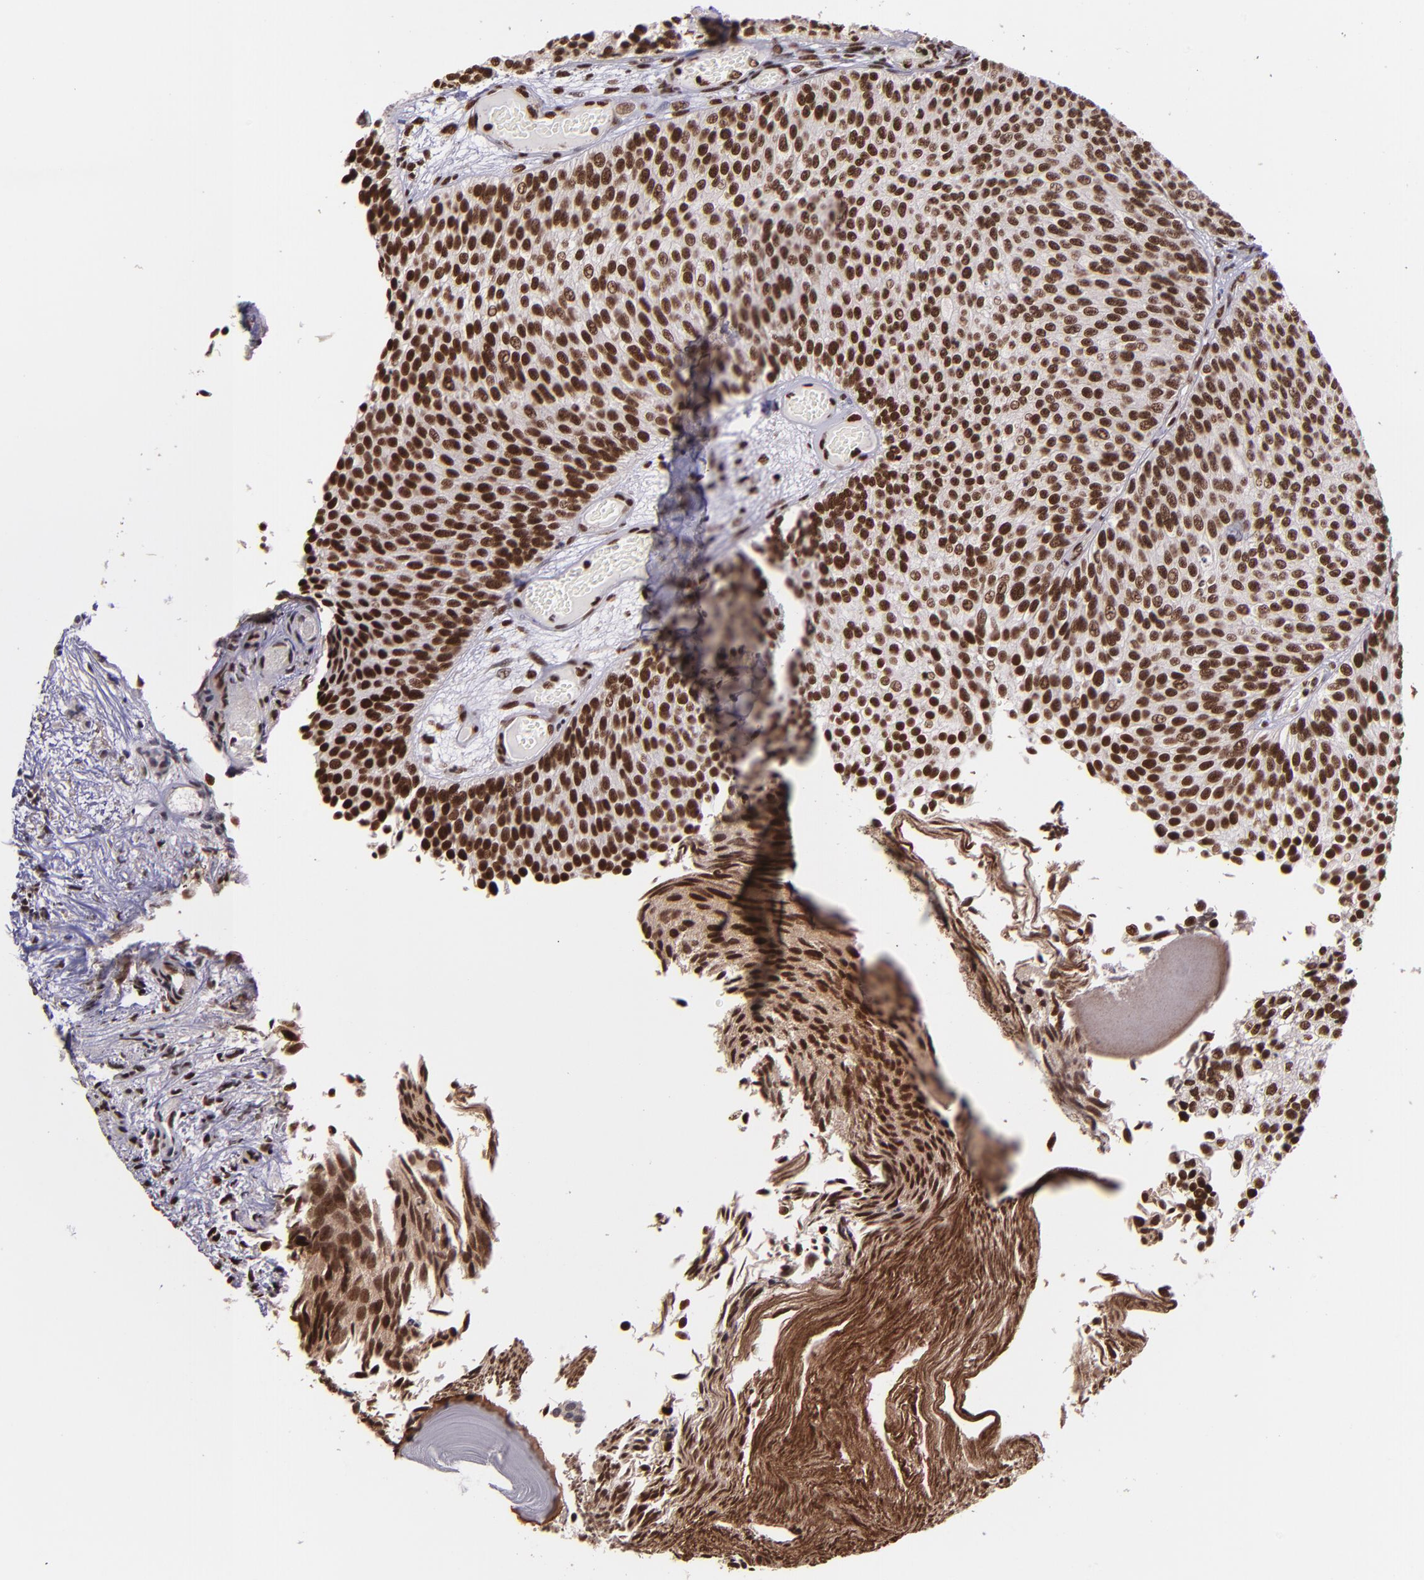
{"staining": {"intensity": "strong", "quantity": ">75%", "location": "cytoplasmic/membranous,nuclear"}, "tissue": "urothelial cancer", "cell_type": "Tumor cells", "image_type": "cancer", "snomed": [{"axis": "morphology", "description": "Urothelial carcinoma, Low grade"}, {"axis": "topography", "description": "Urinary bladder"}], "caption": "Protein staining of low-grade urothelial carcinoma tissue shows strong cytoplasmic/membranous and nuclear staining in about >75% of tumor cells.", "gene": "PQBP1", "patient": {"sex": "male", "age": 84}}